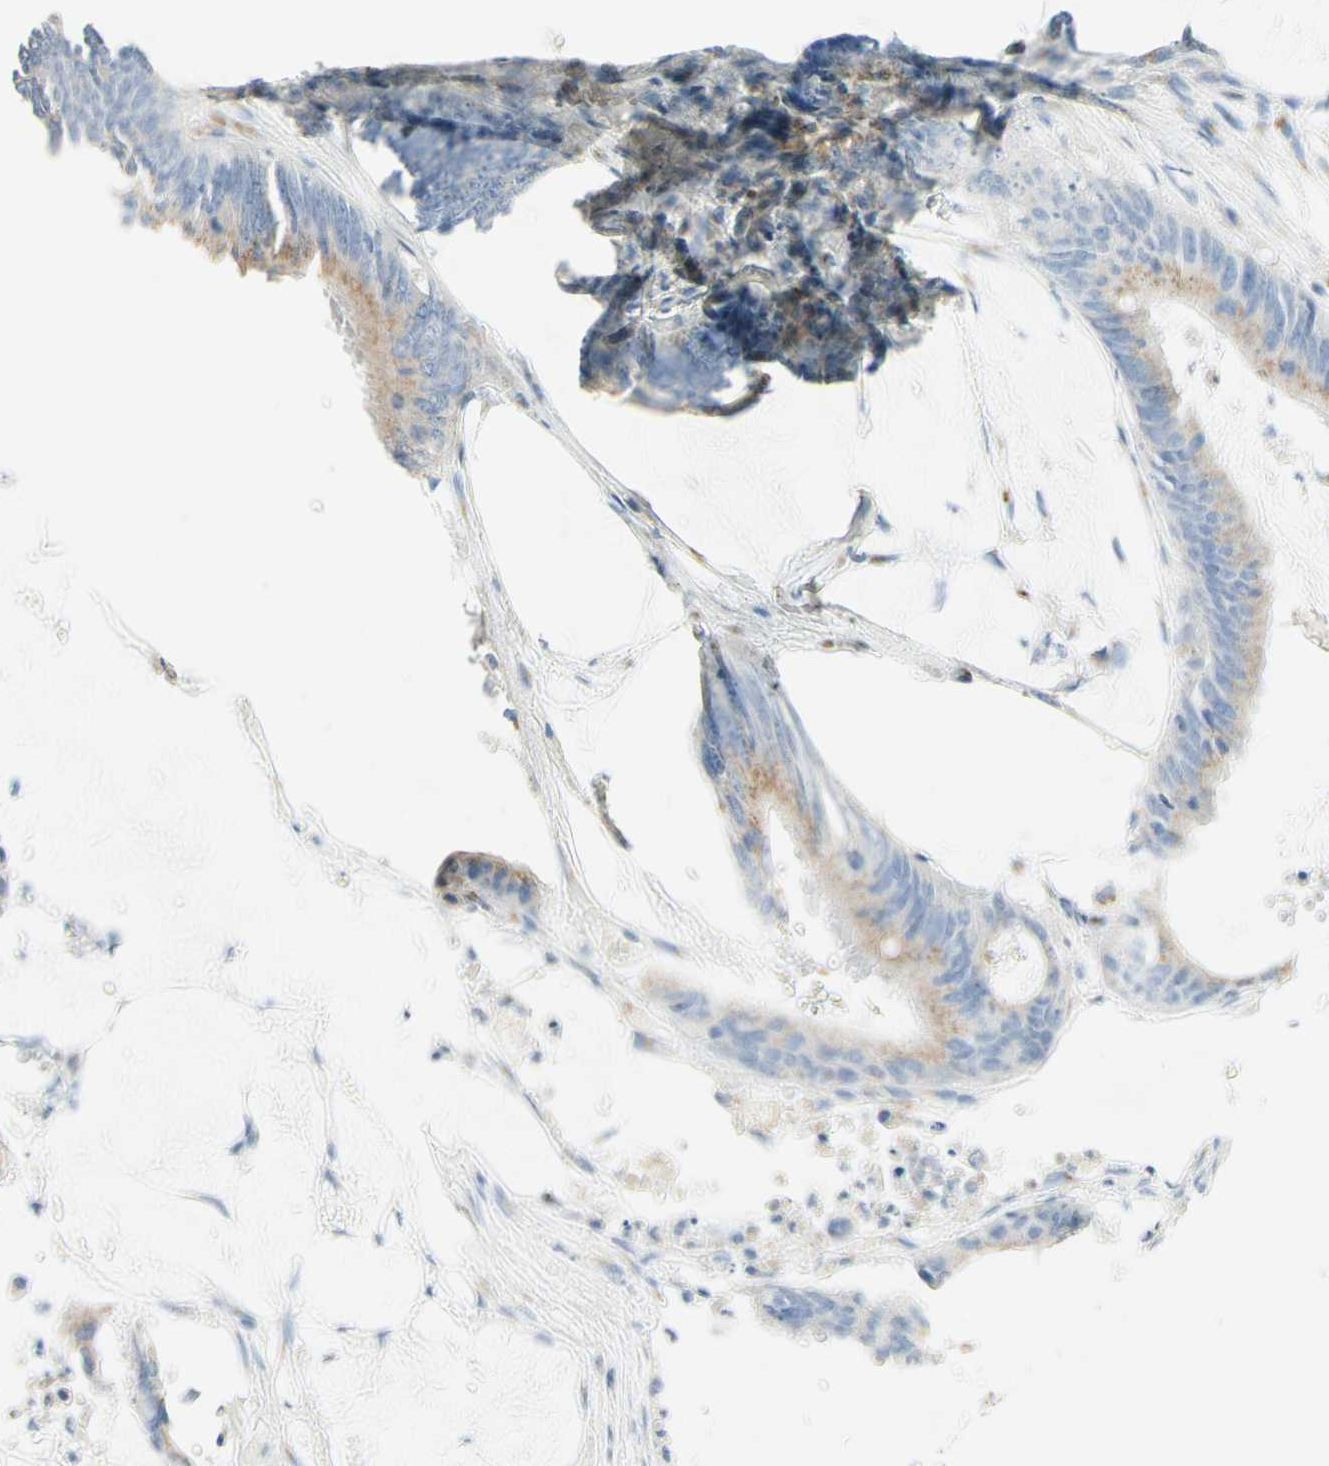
{"staining": {"intensity": "moderate", "quantity": ">75%", "location": "cytoplasmic/membranous"}, "tissue": "colorectal cancer", "cell_type": "Tumor cells", "image_type": "cancer", "snomed": [{"axis": "morphology", "description": "Adenocarcinoma, NOS"}, {"axis": "topography", "description": "Rectum"}], "caption": "Immunohistochemical staining of adenocarcinoma (colorectal) exhibits medium levels of moderate cytoplasmic/membranous expression in approximately >75% of tumor cells.", "gene": "MANEA", "patient": {"sex": "female", "age": 66}}